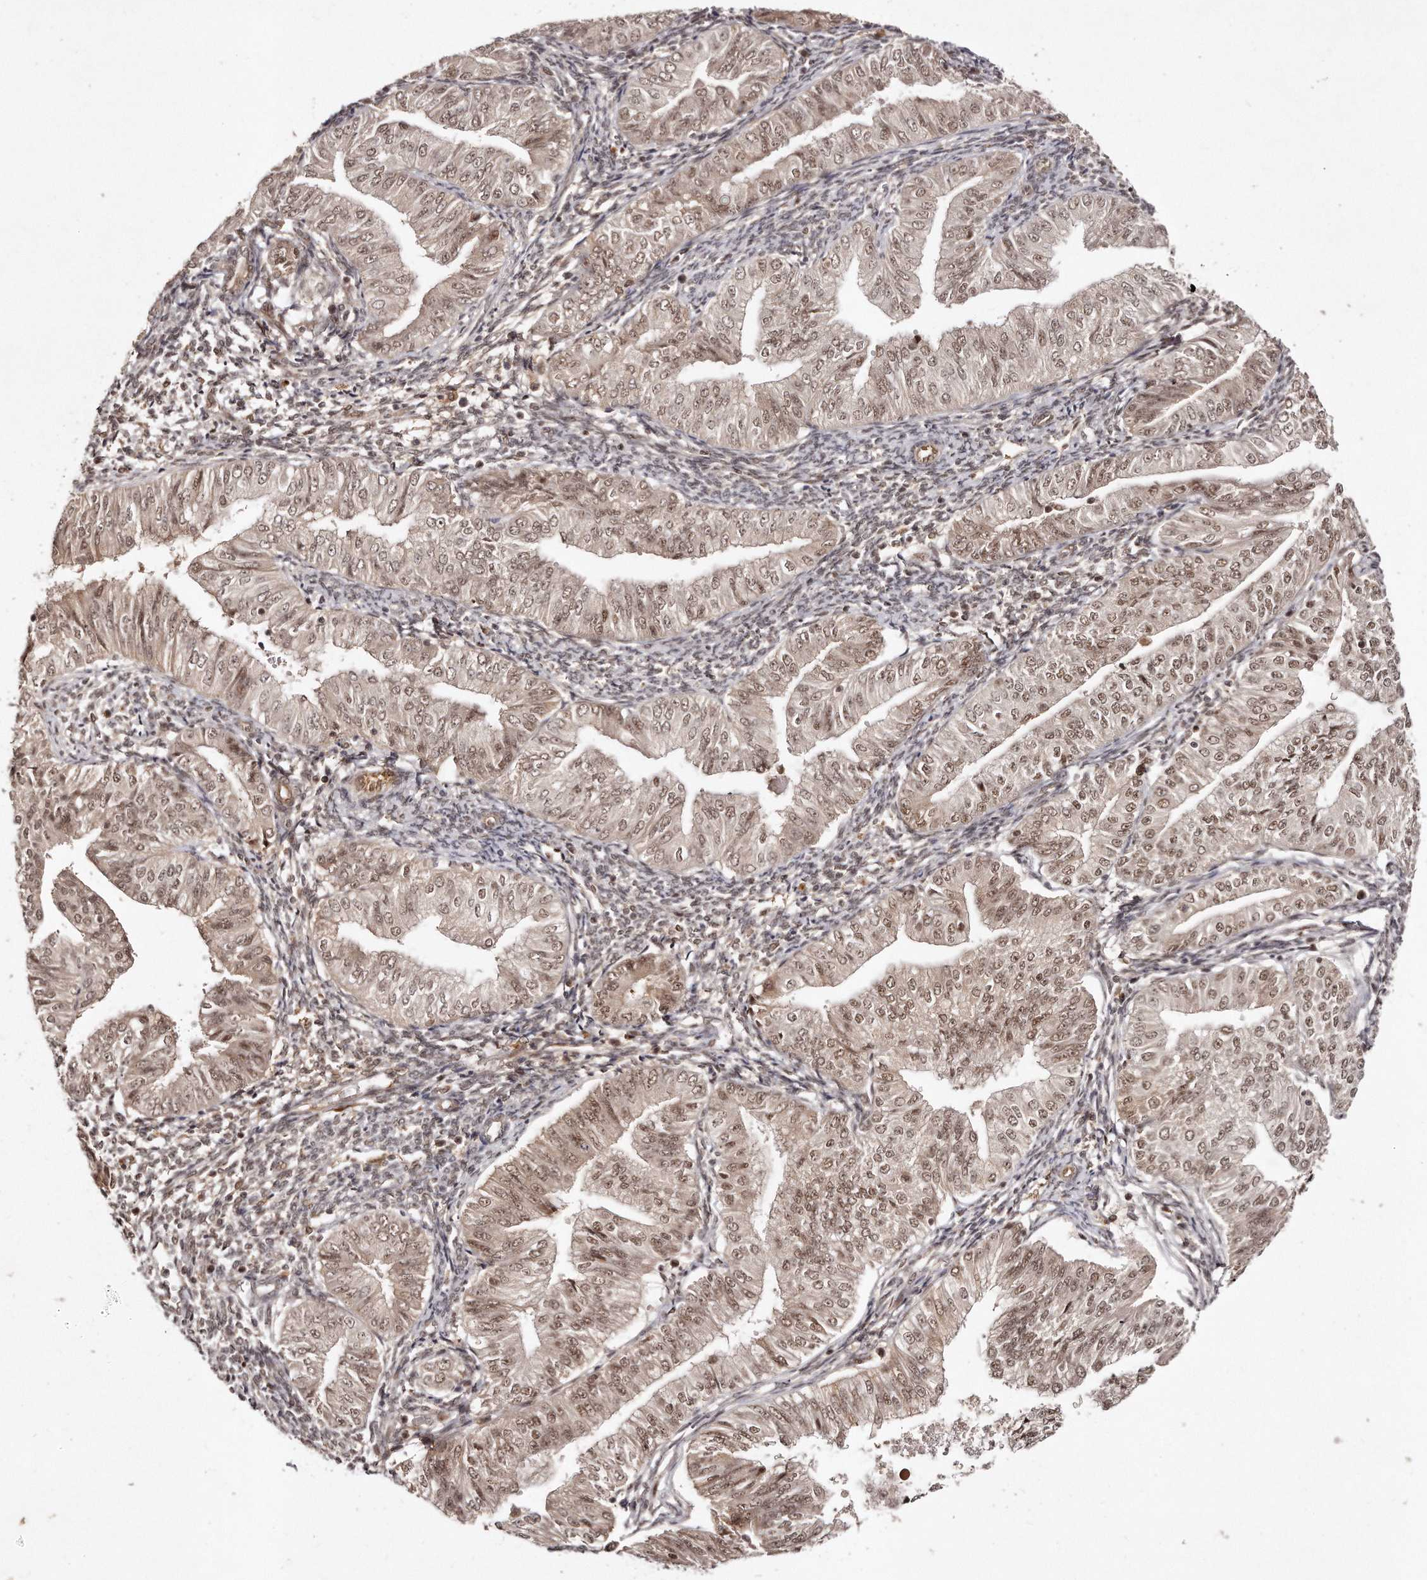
{"staining": {"intensity": "moderate", "quantity": ">75%", "location": "nuclear"}, "tissue": "endometrial cancer", "cell_type": "Tumor cells", "image_type": "cancer", "snomed": [{"axis": "morphology", "description": "Normal tissue, NOS"}, {"axis": "morphology", "description": "Adenocarcinoma, NOS"}, {"axis": "topography", "description": "Endometrium"}], "caption": "This is an image of immunohistochemistry staining of endometrial cancer, which shows moderate positivity in the nuclear of tumor cells.", "gene": "SOX4", "patient": {"sex": "female", "age": 53}}